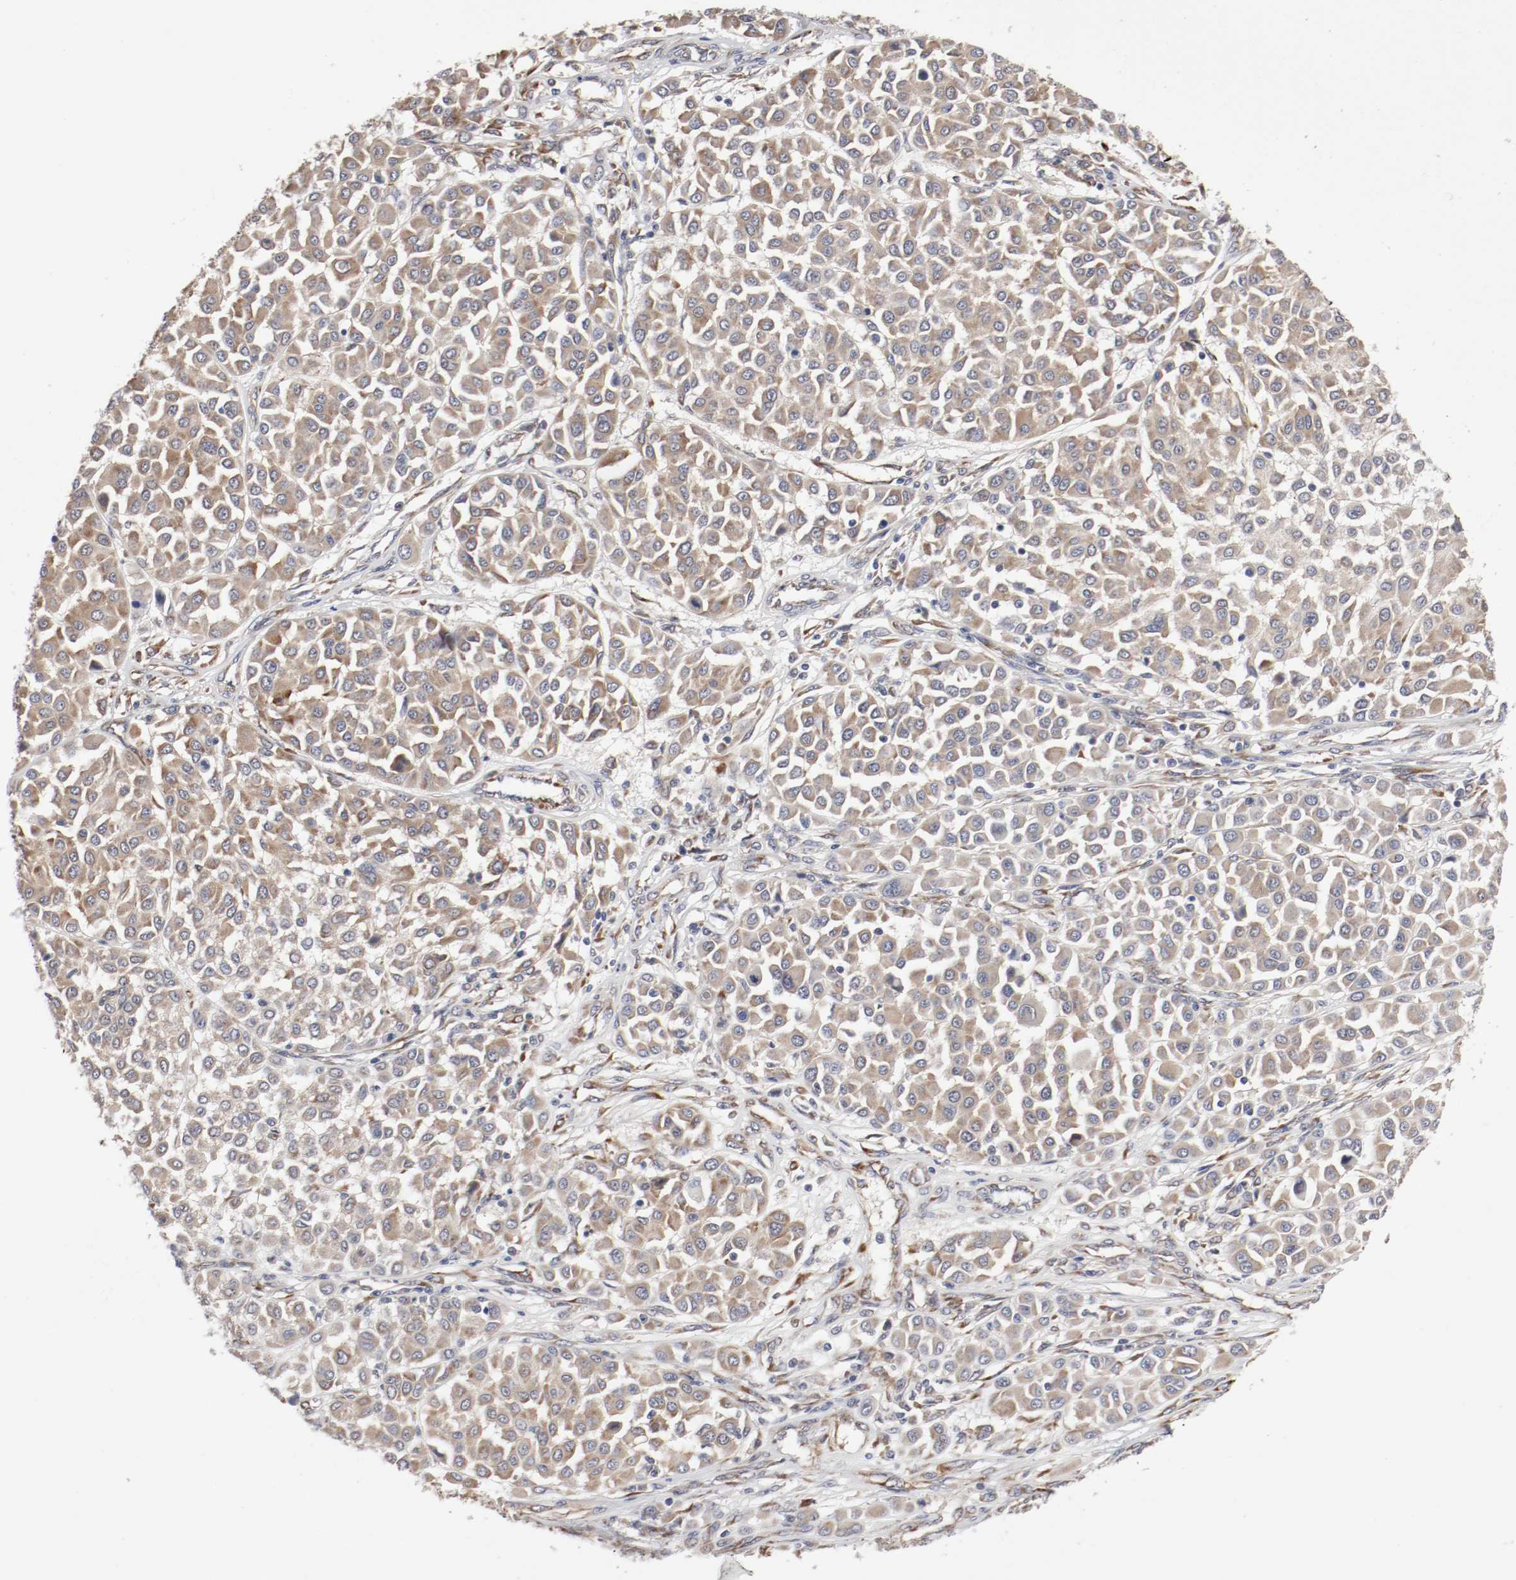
{"staining": {"intensity": "weak", "quantity": ">75%", "location": "cytoplasmic/membranous"}, "tissue": "melanoma", "cell_type": "Tumor cells", "image_type": "cancer", "snomed": [{"axis": "morphology", "description": "Malignant melanoma, Metastatic site"}, {"axis": "topography", "description": "Soft tissue"}], "caption": "Human malignant melanoma (metastatic site) stained with a brown dye shows weak cytoplasmic/membranous positive expression in approximately >75% of tumor cells.", "gene": "FKBP3", "patient": {"sex": "male", "age": 41}}